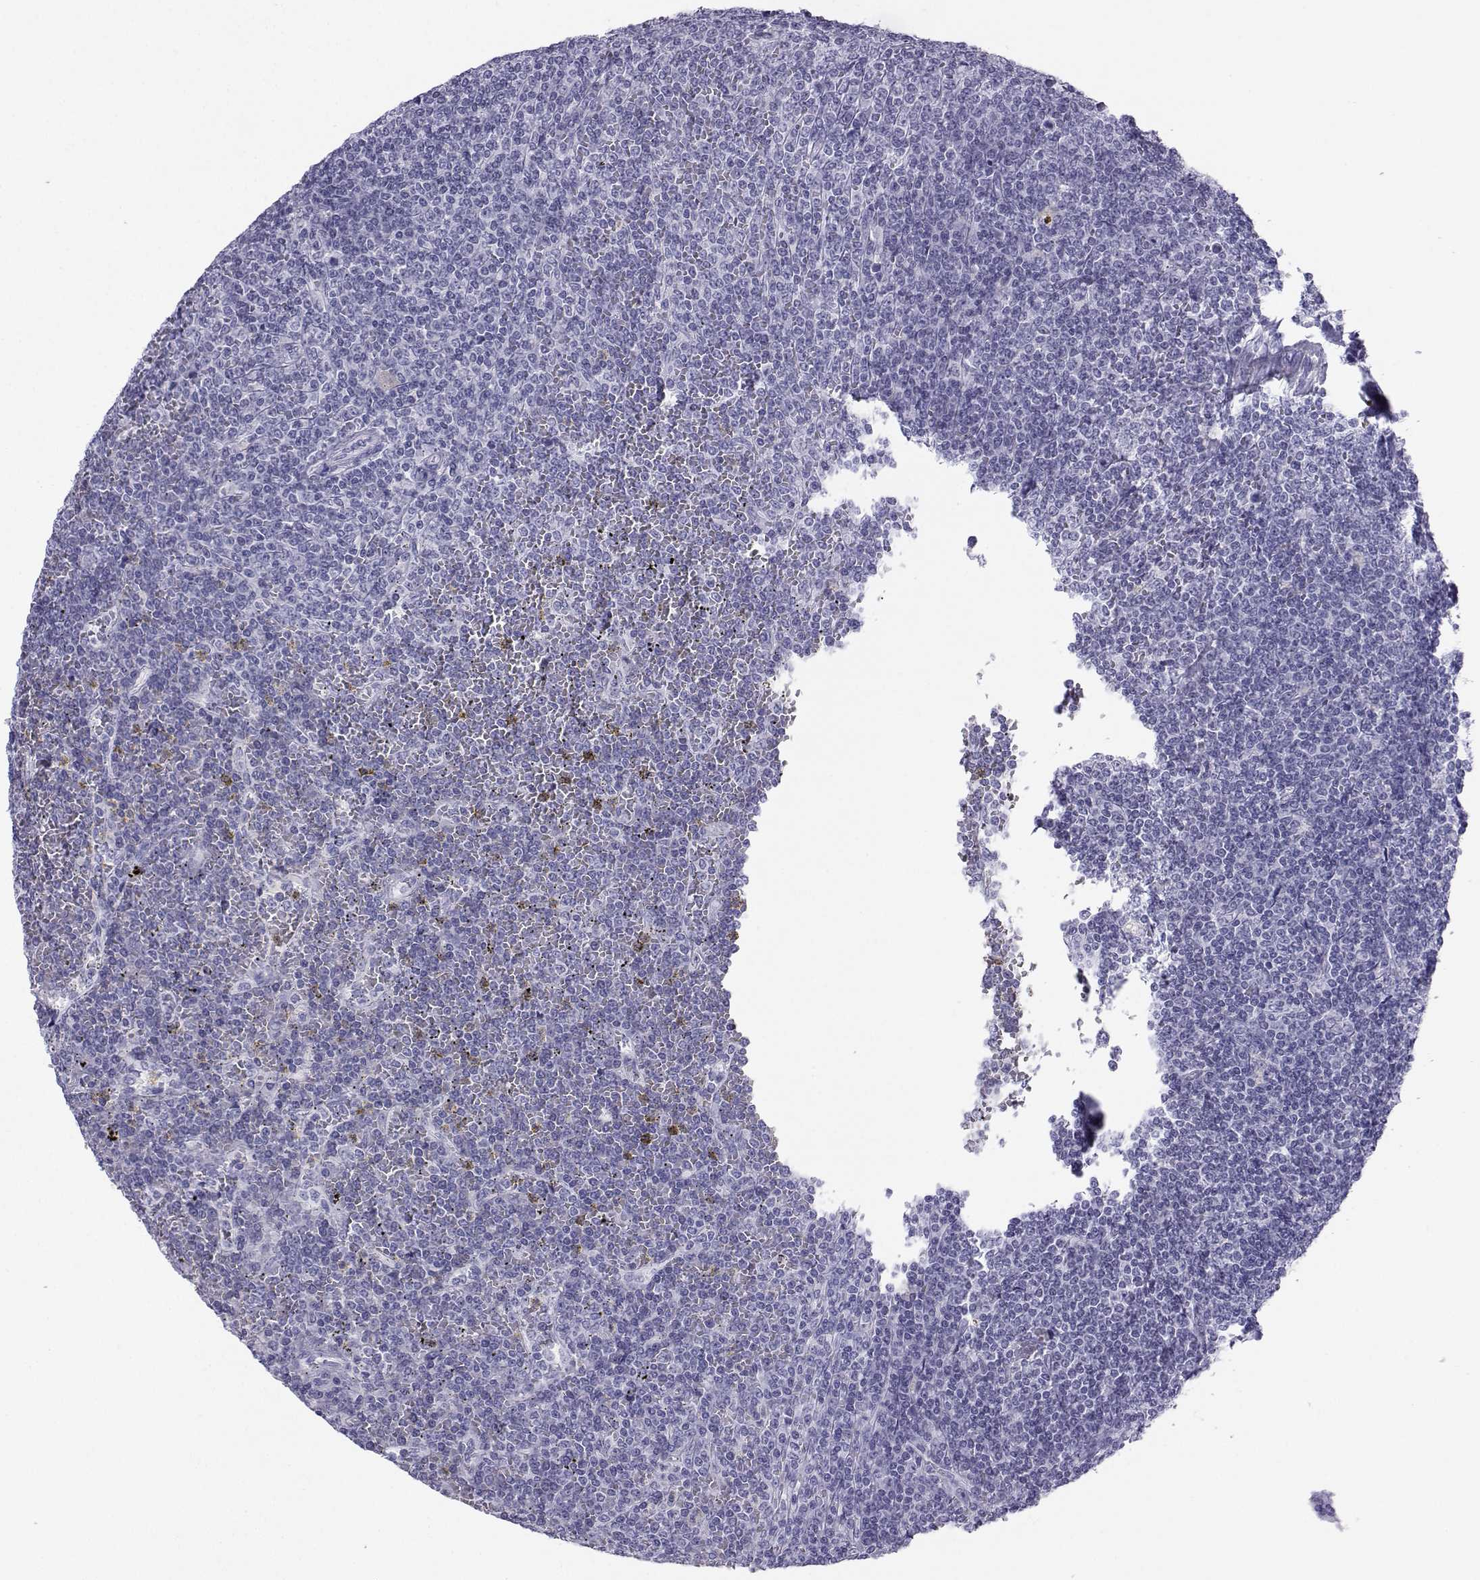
{"staining": {"intensity": "negative", "quantity": "none", "location": "none"}, "tissue": "lymphoma", "cell_type": "Tumor cells", "image_type": "cancer", "snomed": [{"axis": "morphology", "description": "Malignant lymphoma, non-Hodgkin's type, Low grade"}, {"axis": "topography", "description": "Spleen"}], "caption": "This is a micrograph of immunohistochemistry staining of lymphoma, which shows no positivity in tumor cells. (IHC, brightfield microscopy, high magnification).", "gene": "SST", "patient": {"sex": "female", "age": 19}}